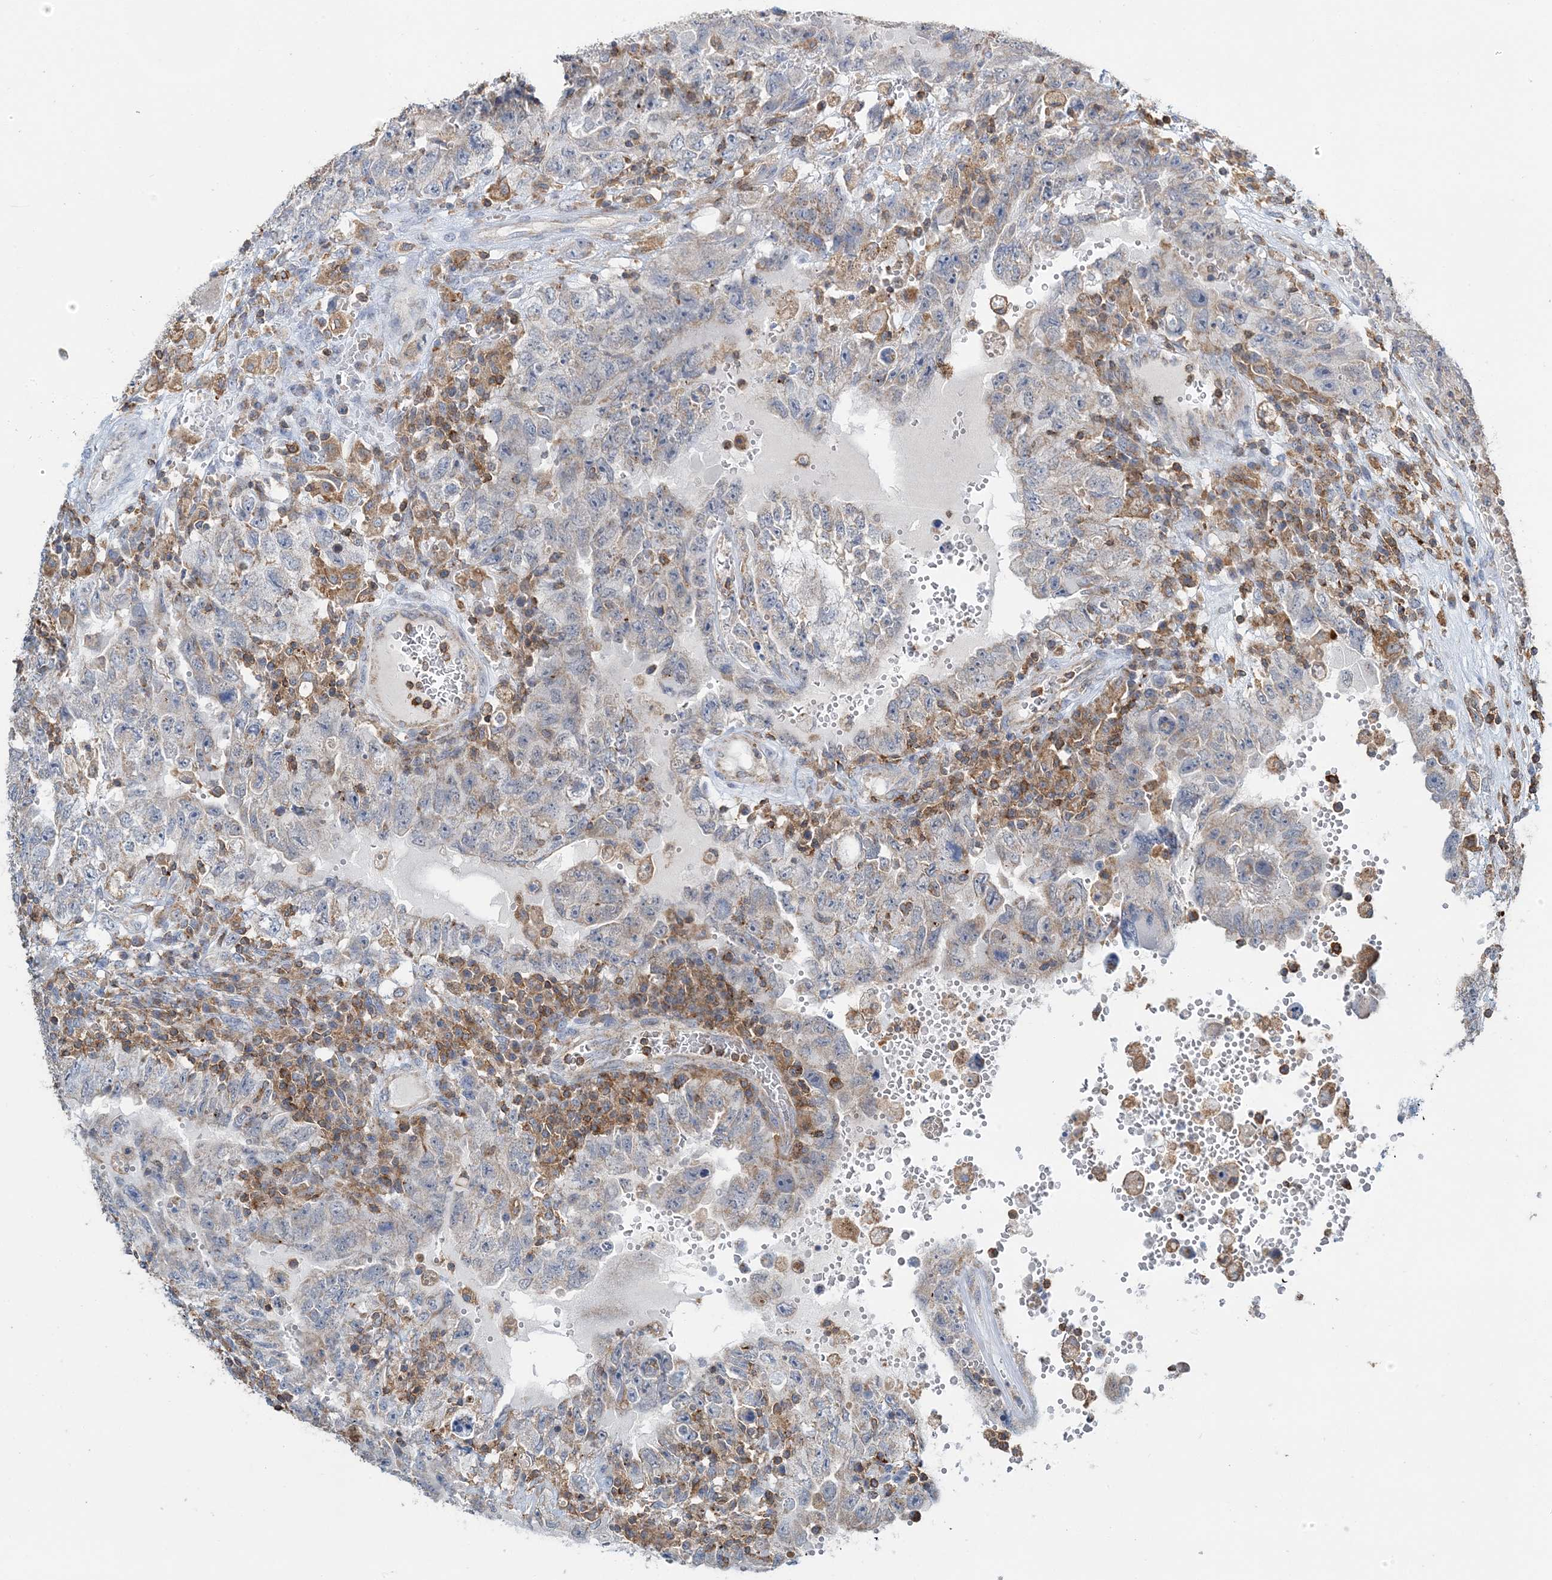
{"staining": {"intensity": "negative", "quantity": "none", "location": "none"}, "tissue": "testis cancer", "cell_type": "Tumor cells", "image_type": "cancer", "snomed": [{"axis": "morphology", "description": "Carcinoma, Embryonal, NOS"}, {"axis": "topography", "description": "Testis"}], "caption": "A high-resolution histopathology image shows immunohistochemistry (IHC) staining of testis cancer, which displays no significant positivity in tumor cells. Brightfield microscopy of immunohistochemistry (IHC) stained with DAB (brown) and hematoxylin (blue), captured at high magnification.", "gene": "TMLHE", "patient": {"sex": "male", "age": 26}}